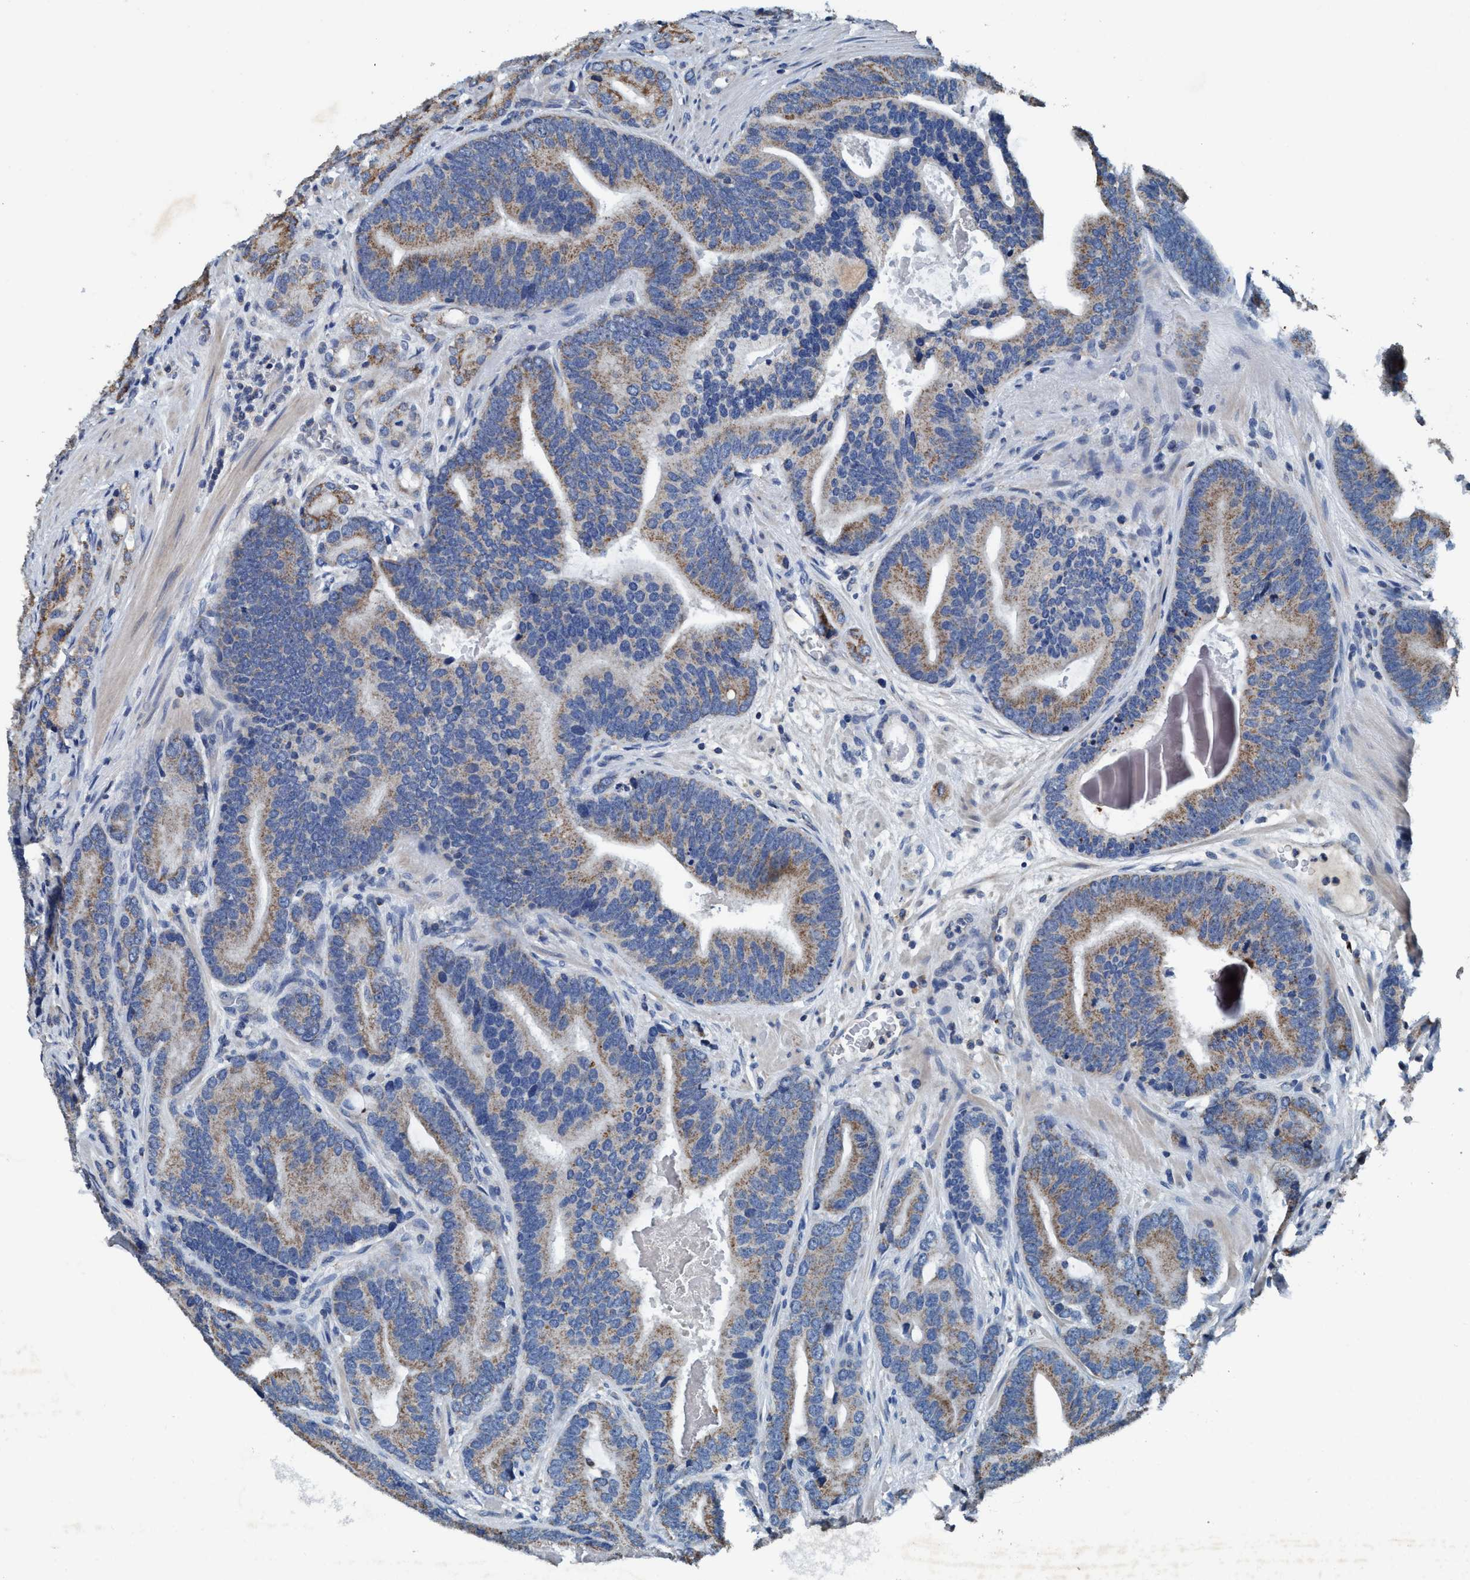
{"staining": {"intensity": "moderate", "quantity": ">75%", "location": "cytoplasmic/membranous"}, "tissue": "prostate cancer", "cell_type": "Tumor cells", "image_type": "cancer", "snomed": [{"axis": "morphology", "description": "Adenocarcinoma, High grade"}, {"axis": "topography", "description": "Prostate"}], "caption": "Moderate cytoplasmic/membranous positivity is seen in about >75% of tumor cells in high-grade adenocarcinoma (prostate).", "gene": "ANKFN1", "patient": {"sex": "male", "age": 55}}